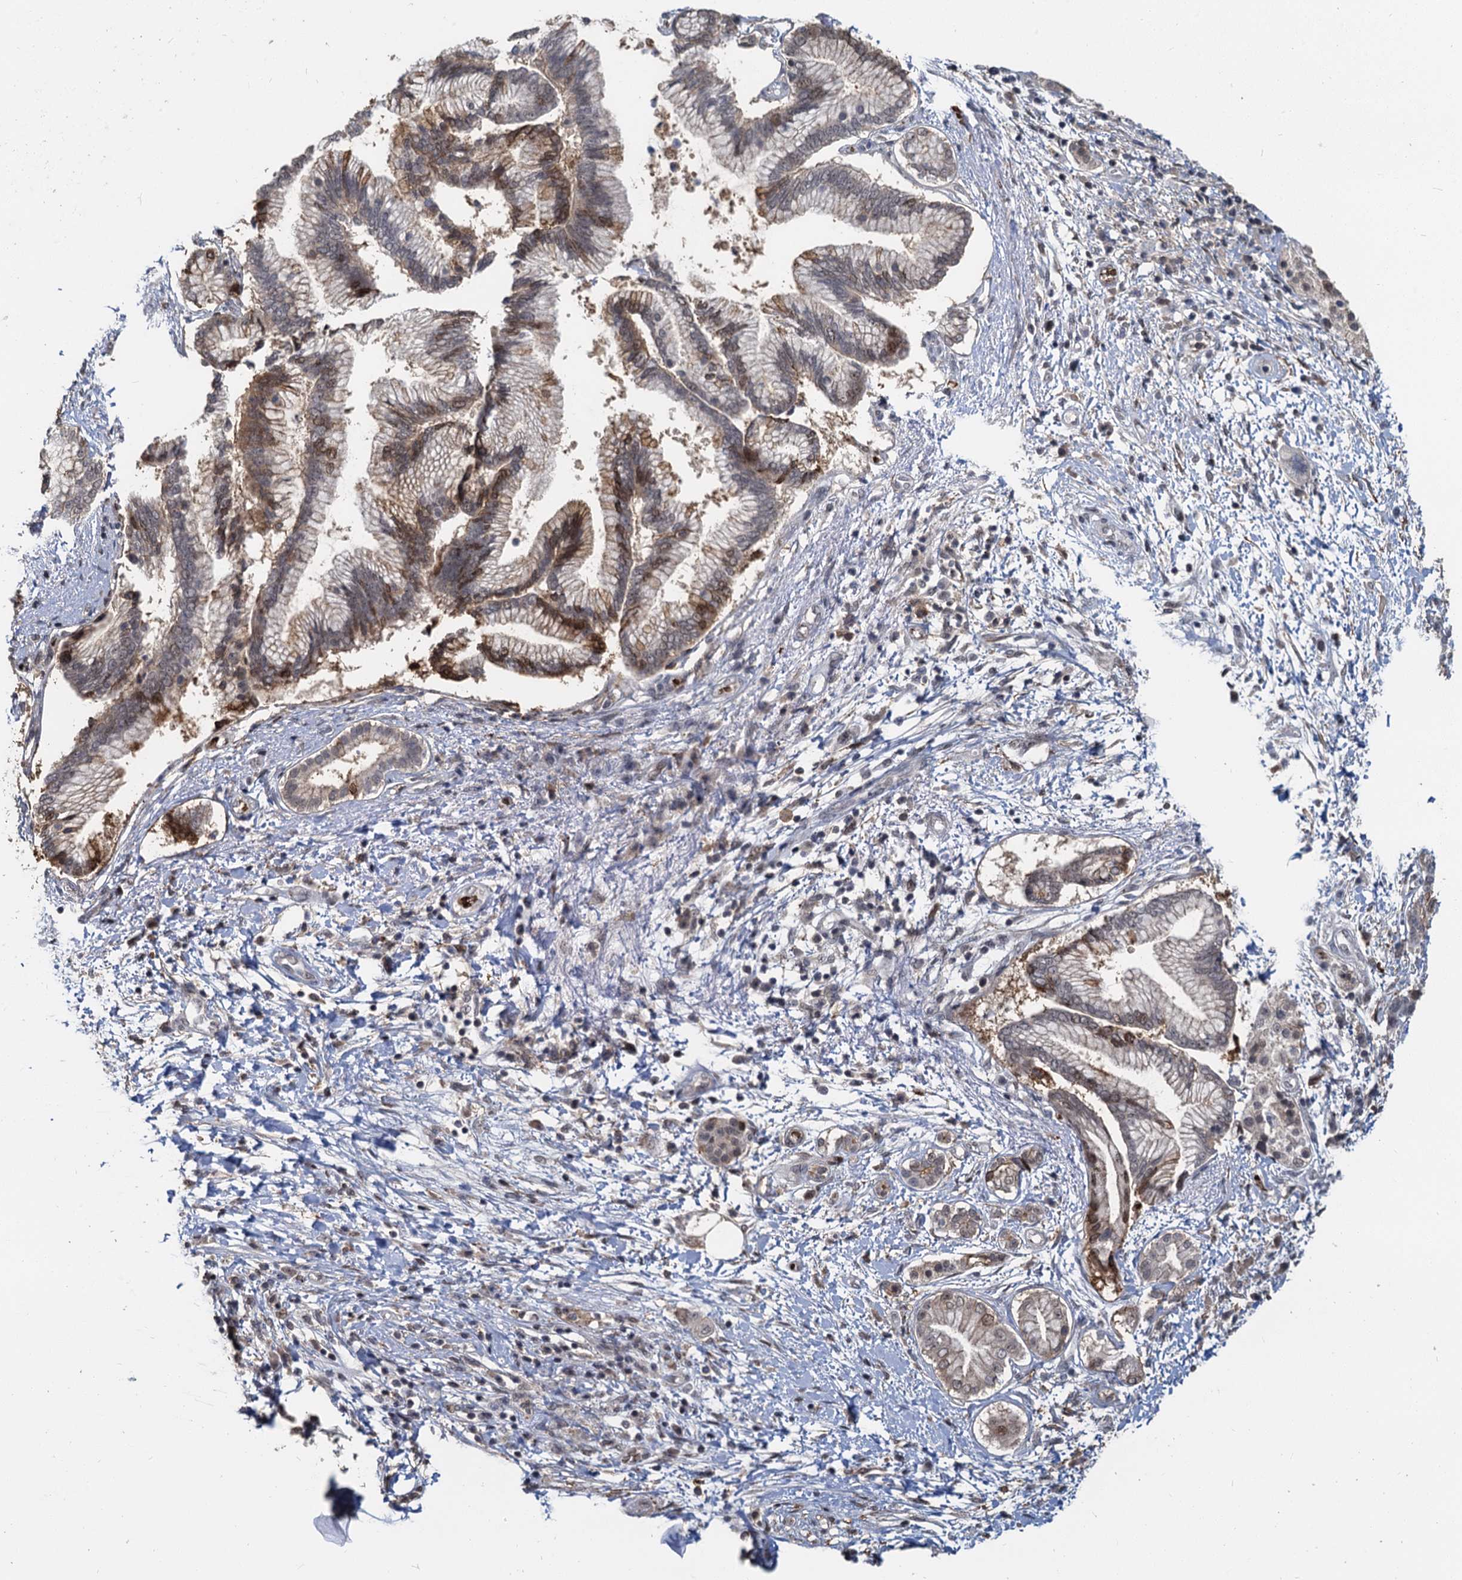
{"staining": {"intensity": "moderate", "quantity": "<25%", "location": "cytoplasmic/membranous,nuclear"}, "tissue": "pancreatic cancer", "cell_type": "Tumor cells", "image_type": "cancer", "snomed": [{"axis": "morphology", "description": "Adenocarcinoma, NOS"}, {"axis": "topography", "description": "Pancreas"}], "caption": "Immunohistochemistry staining of pancreatic cancer, which shows low levels of moderate cytoplasmic/membranous and nuclear positivity in about <25% of tumor cells indicating moderate cytoplasmic/membranous and nuclear protein expression. The staining was performed using DAB (3,3'-diaminobenzidine) (brown) for protein detection and nuclei were counterstained in hematoxylin (blue).", "gene": "FANCI", "patient": {"sex": "female", "age": 73}}